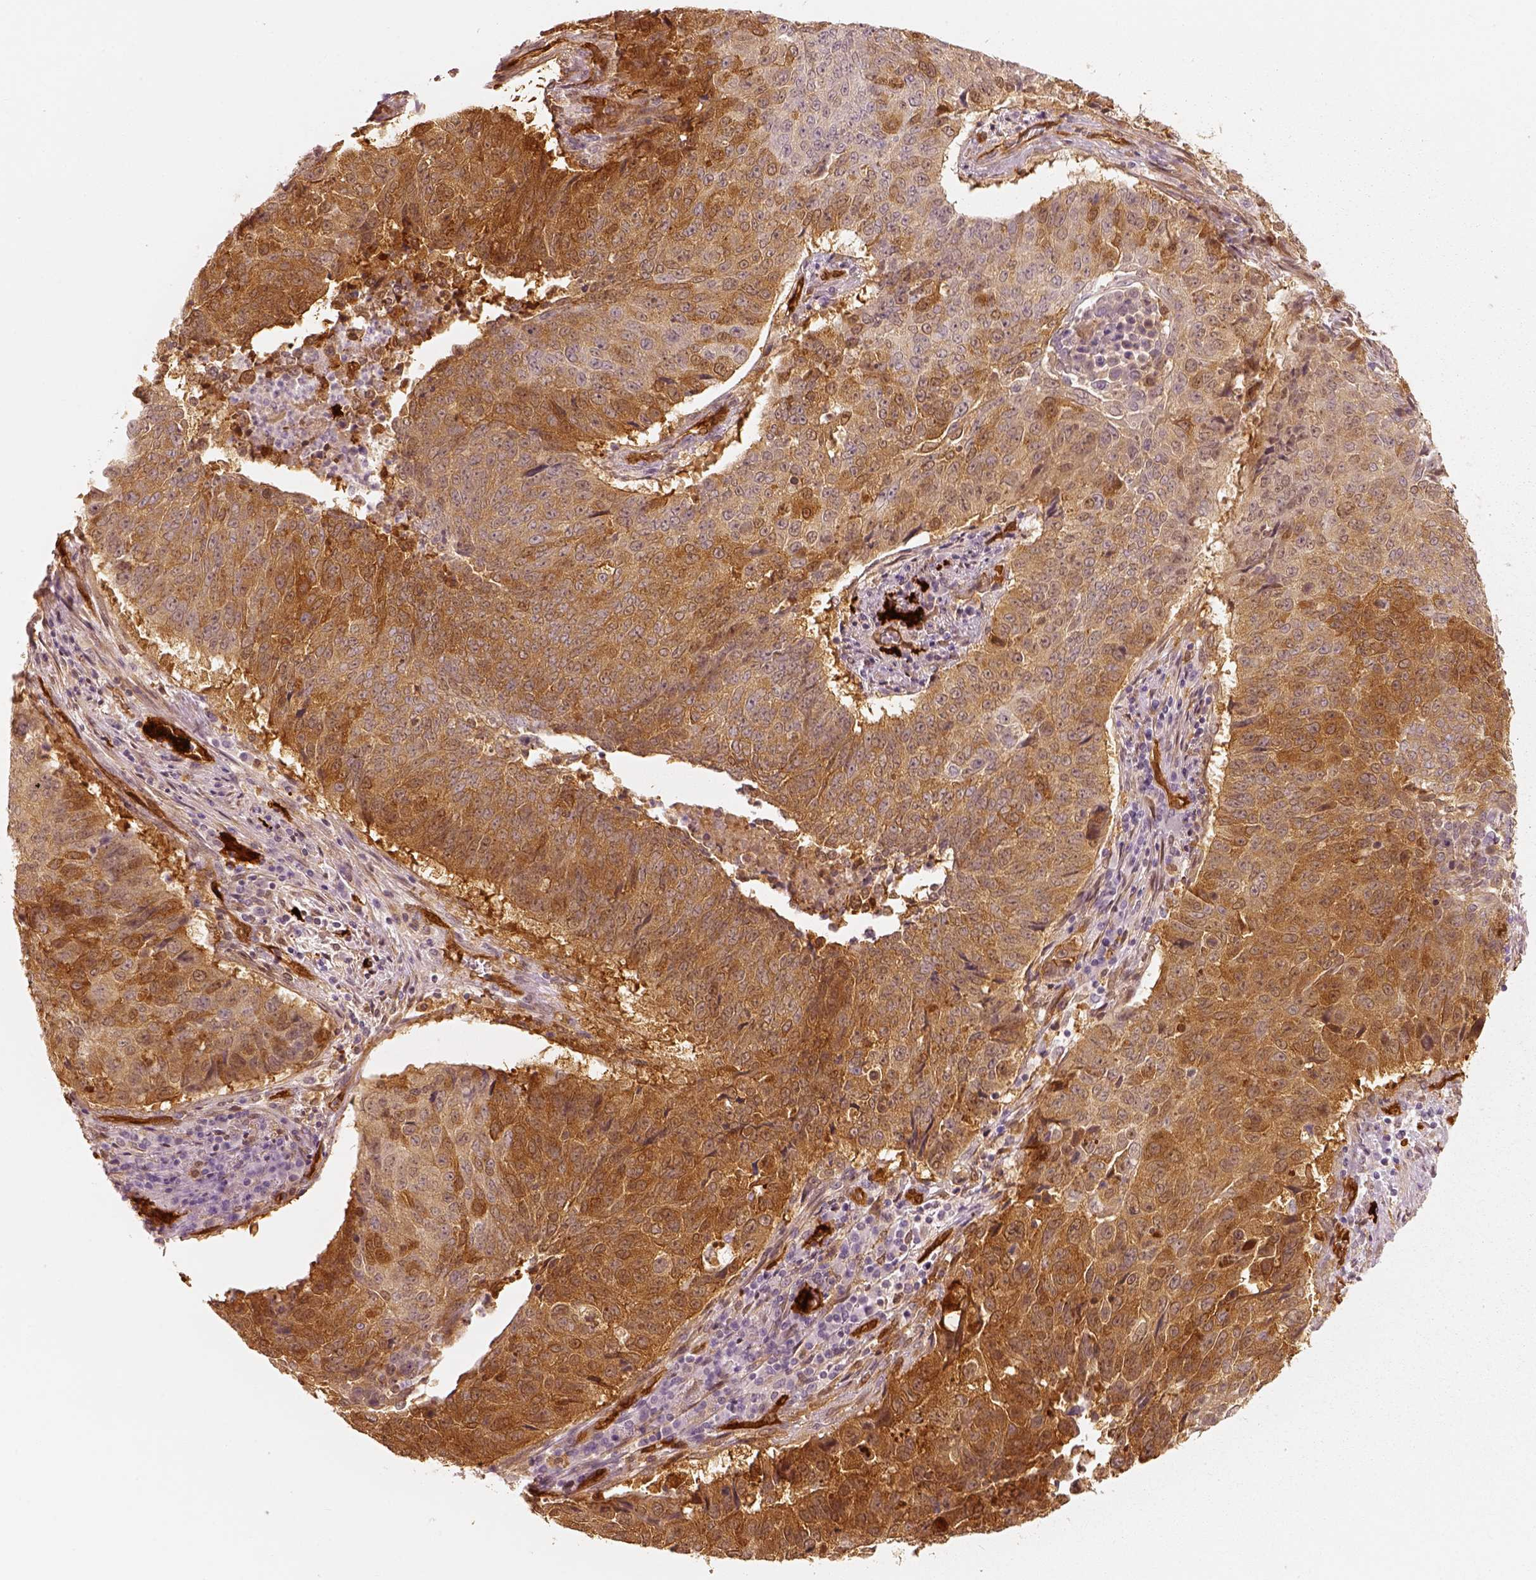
{"staining": {"intensity": "moderate", "quantity": ">75%", "location": "cytoplasmic/membranous"}, "tissue": "lung cancer", "cell_type": "Tumor cells", "image_type": "cancer", "snomed": [{"axis": "morphology", "description": "Normal tissue, NOS"}, {"axis": "morphology", "description": "Squamous cell carcinoma, NOS"}, {"axis": "topography", "description": "Bronchus"}, {"axis": "topography", "description": "Lung"}], "caption": "Squamous cell carcinoma (lung) was stained to show a protein in brown. There is medium levels of moderate cytoplasmic/membranous expression in about >75% of tumor cells.", "gene": "FSCN1", "patient": {"sex": "male", "age": 64}}